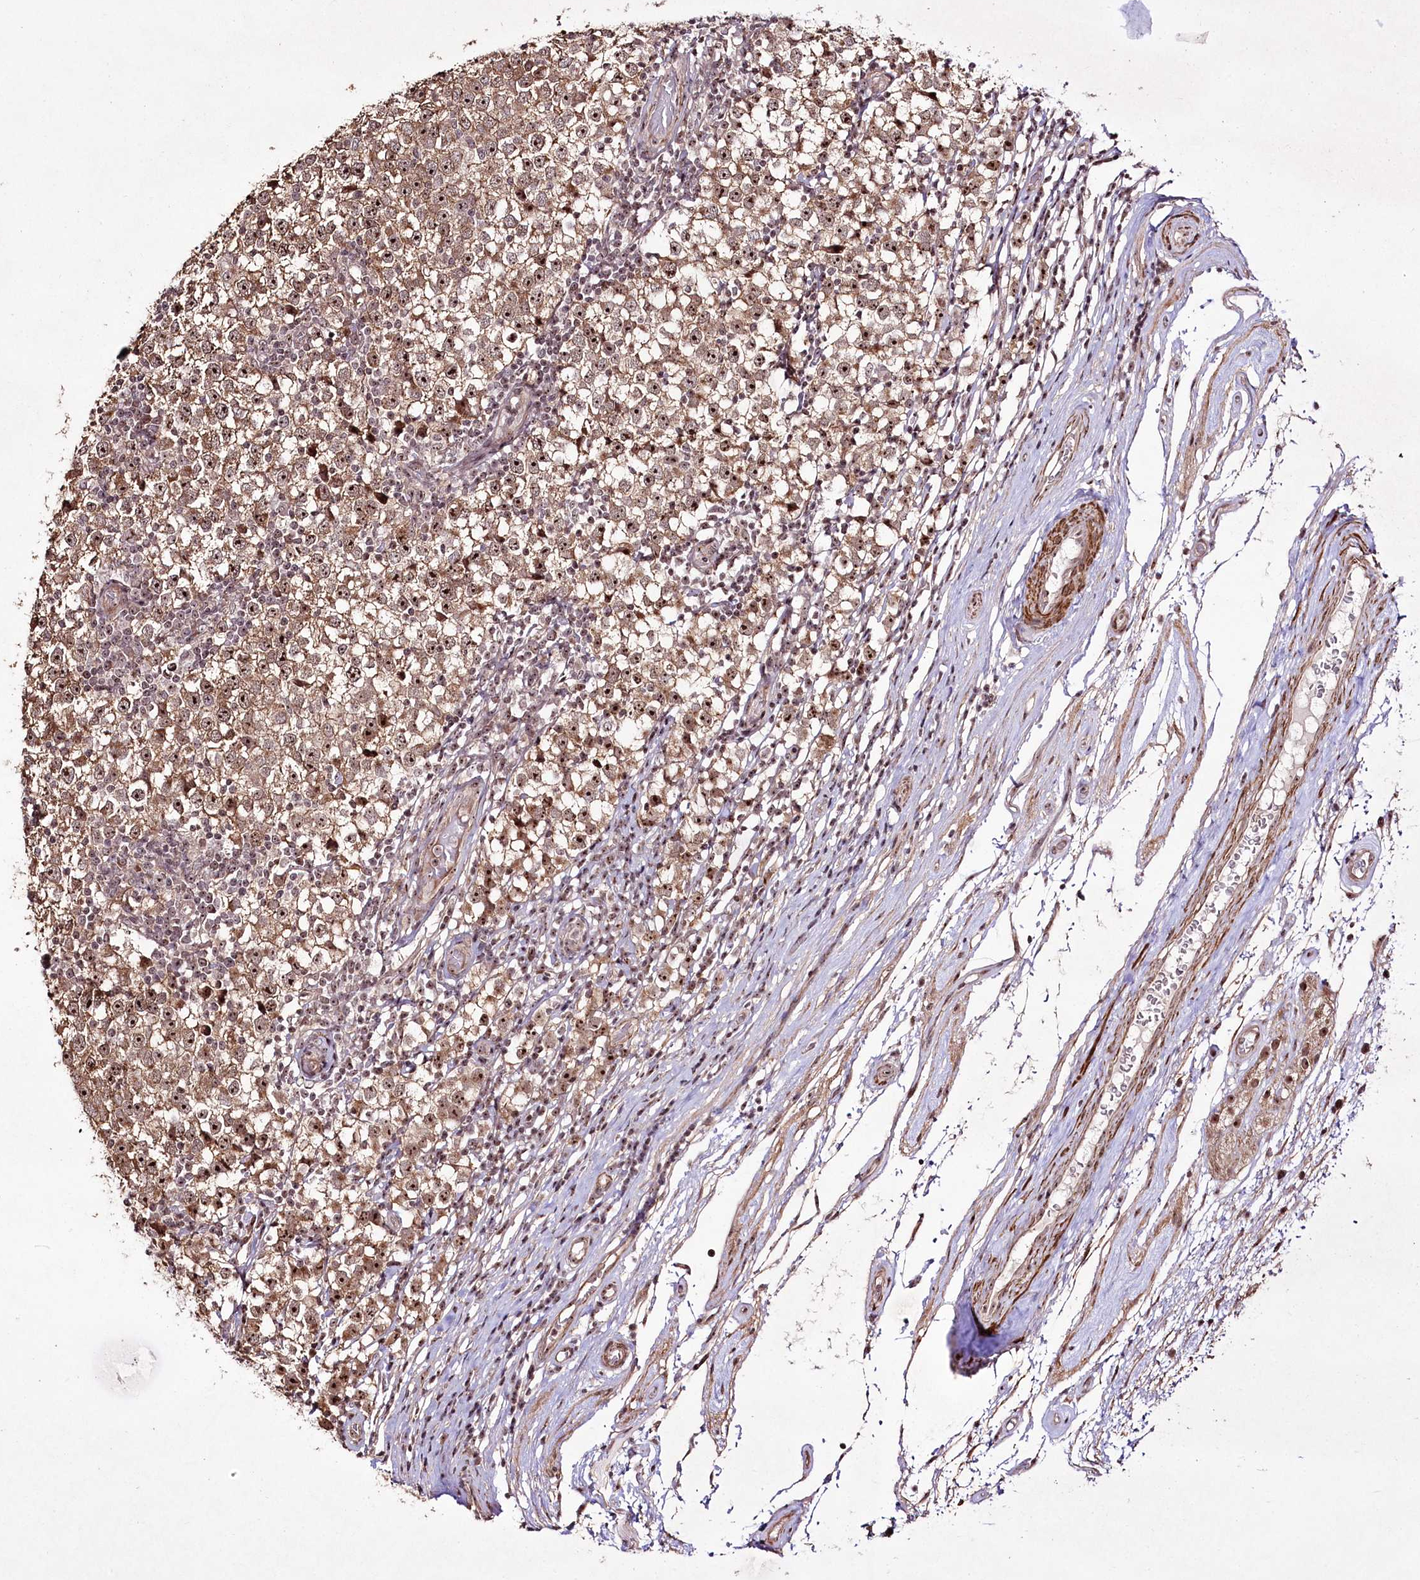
{"staining": {"intensity": "moderate", "quantity": ">75%", "location": "cytoplasmic/membranous,nuclear"}, "tissue": "testis cancer", "cell_type": "Tumor cells", "image_type": "cancer", "snomed": [{"axis": "morphology", "description": "Seminoma, NOS"}, {"axis": "topography", "description": "Testis"}], "caption": "Testis cancer stained with immunohistochemistry shows moderate cytoplasmic/membranous and nuclear staining in about >75% of tumor cells. Nuclei are stained in blue.", "gene": "CCDC59", "patient": {"sex": "male", "age": 65}}